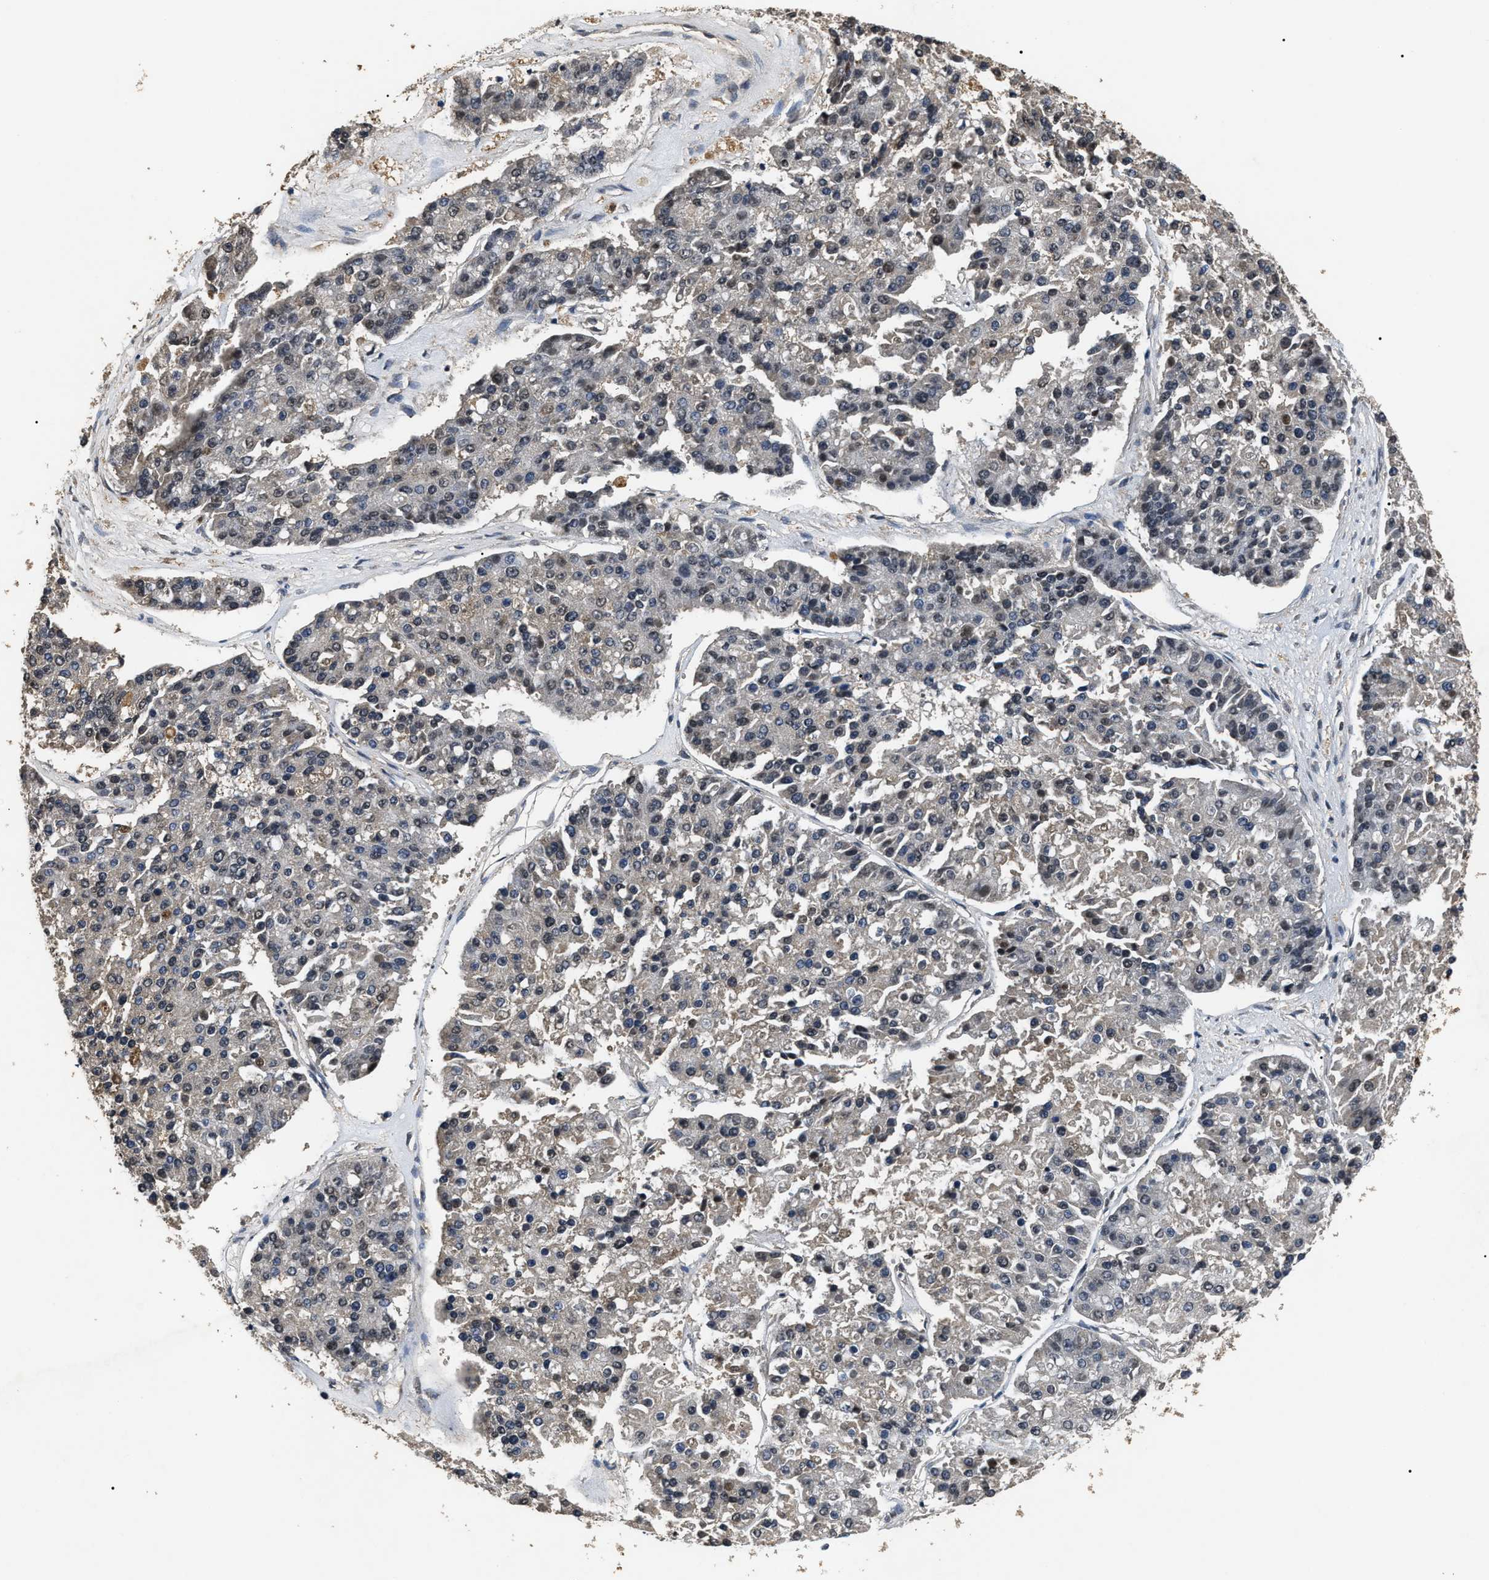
{"staining": {"intensity": "negative", "quantity": "none", "location": "none"}, "tissue": "pancreatic cancer", "cell_type": "Tumor cells", "image_type": "cancer", "snomed": [{"axis": "morphology", "description": "Adenocarcinoma, NOS"}, {"axis": "topography", "description": "Pancreas"}], "caption": "Tumor cells show no significant protein positivity in adenocarcinoma (pancreatic).", "gene": "ANP32E", "patient": {"sex": "male", "age": 50}}